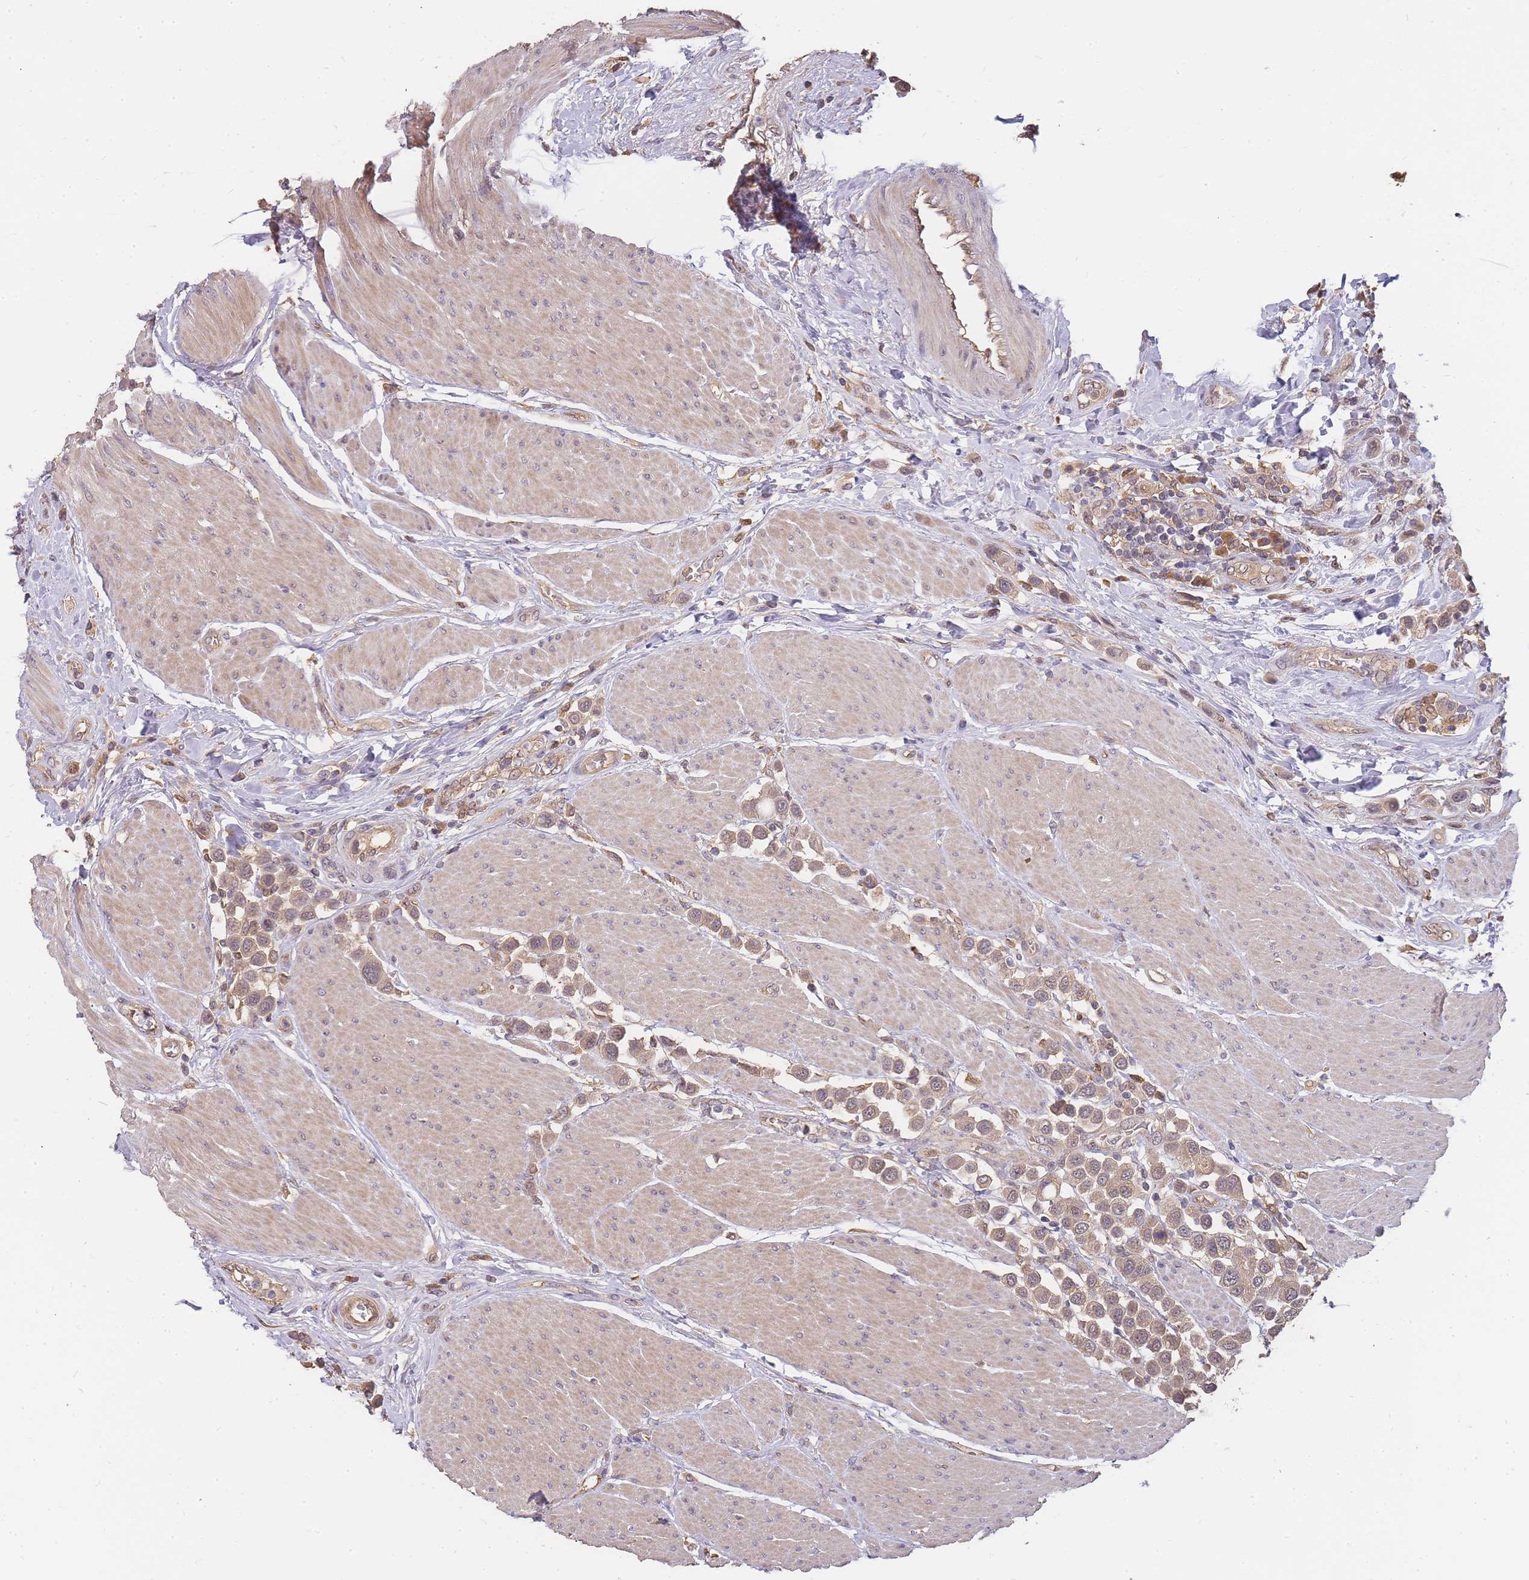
{"staining": {"intensity": "weak", "quantity": ">75%", "location": "cytoplasmic/membranous"}, "tissue": "urothelial cancer", "cell_type": "Tumor cells", "image_type": "cancer", "snomed": [{"axis": "morphology", "description": "Urothelial carcinoma, High grade"}, {"axis": "topography", "description": "Urinary bladder"}], "caption": "Immunohistochemistry (IHC) histopathology image of urothelial cancer stained for a protein (brown), which shows low levels of weak cytoplasmic/membranous expression in approximately >75% of tumor cells.", "gene": "CDKN2AIPNL", "patient": {"sex": "male", "age": 50}}